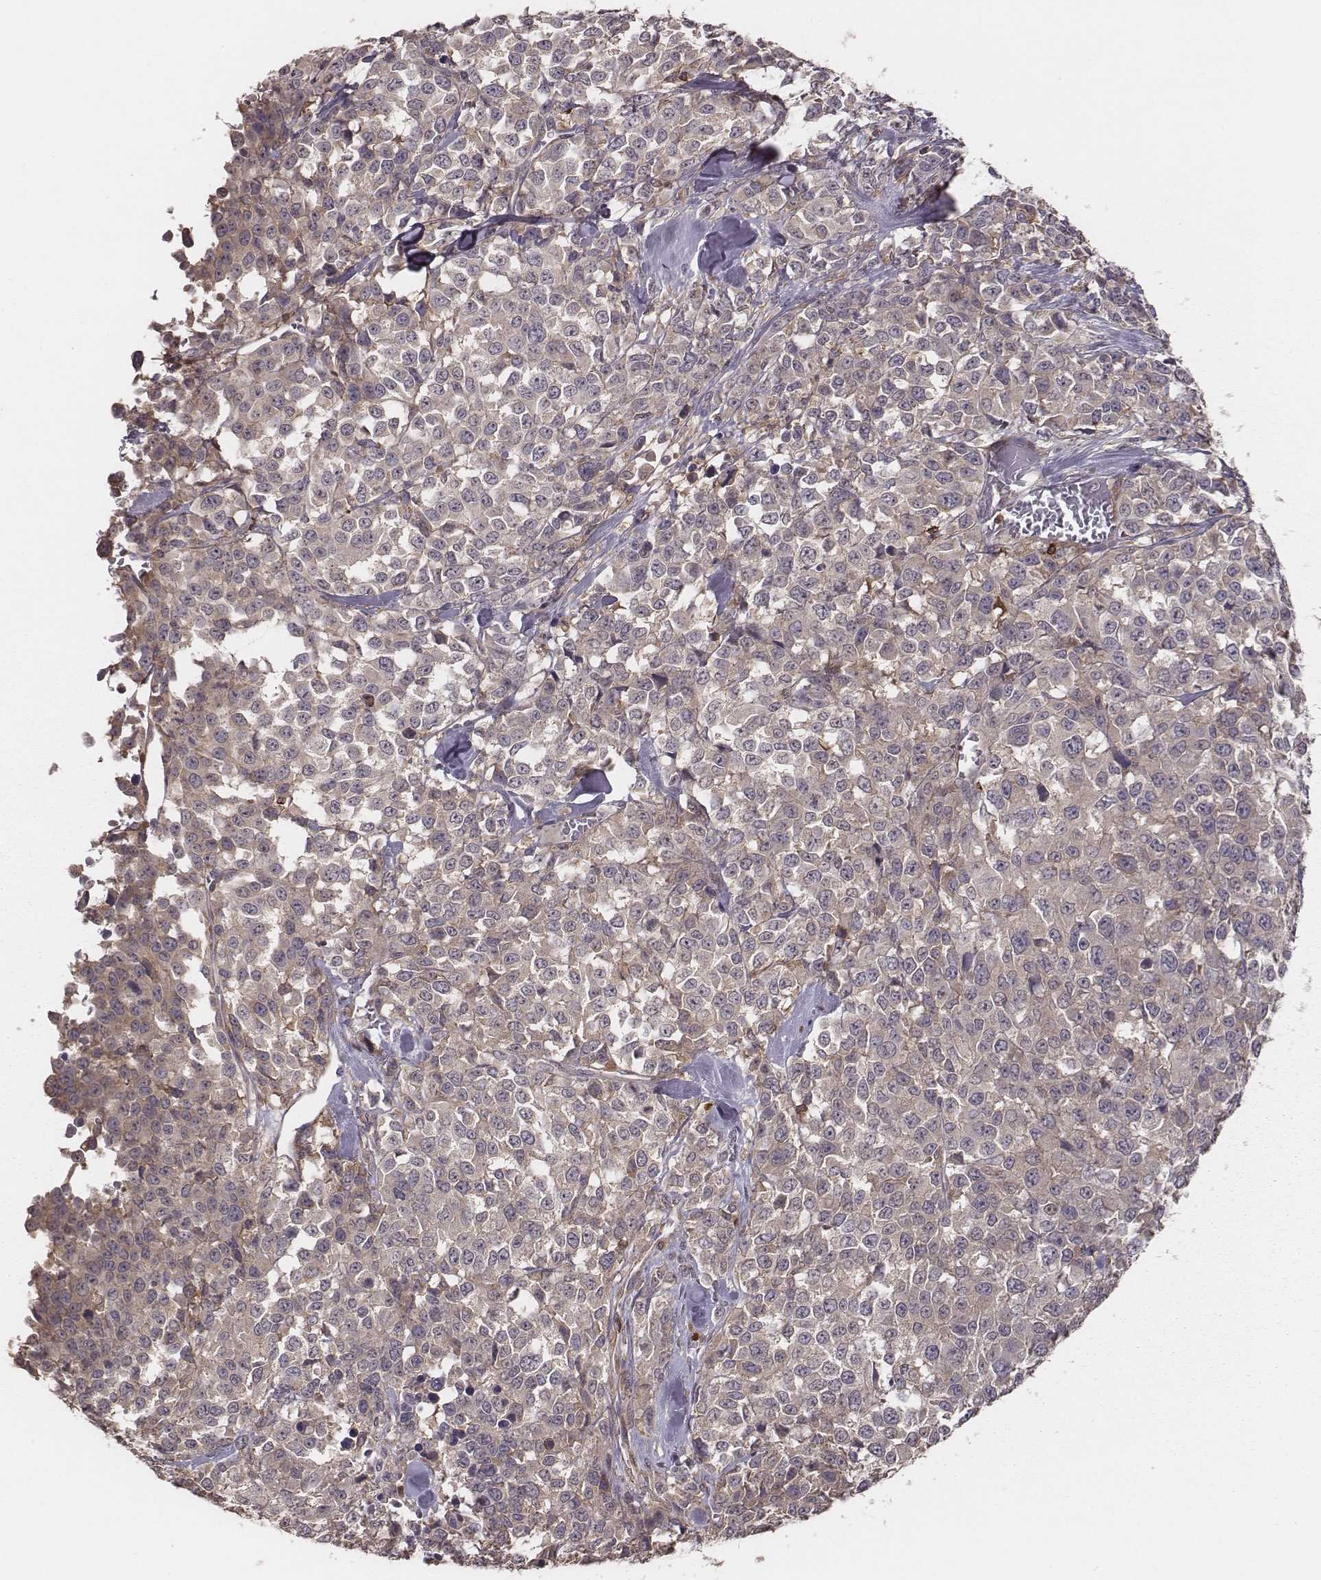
{"staining": {"intensity": "weak", "quantity": "25%-75%", "location": "cytoplasmic/membranous"}, "tissue": "melanoma", "cell_type": "Tumor cells", "image_type": "cancer", "snomed": [{"axis": "morphology", "description": "Malignant melanoma, Metastatic site"}, {"axis": "topography", "description": "Skin"}], "caption": "High-magnification brightfield microscopy of malignant melanoma (metastatic site) stained with DAB (3,3'-diaminobenzidine) (brown) and counterstained with hematoxylin (blue). tumor cells exhibit weak cytoplasmic/membranous staining is appreciated in approximately25%-75% of cells. Using DAB (3,3'-diaminobenzidine) (brown) and hematoxylin (blue) stains, captured at high magnification using brightfield microscopy.", "gene": "PILRA", "patient": {"sex": "male", "age": 84}}